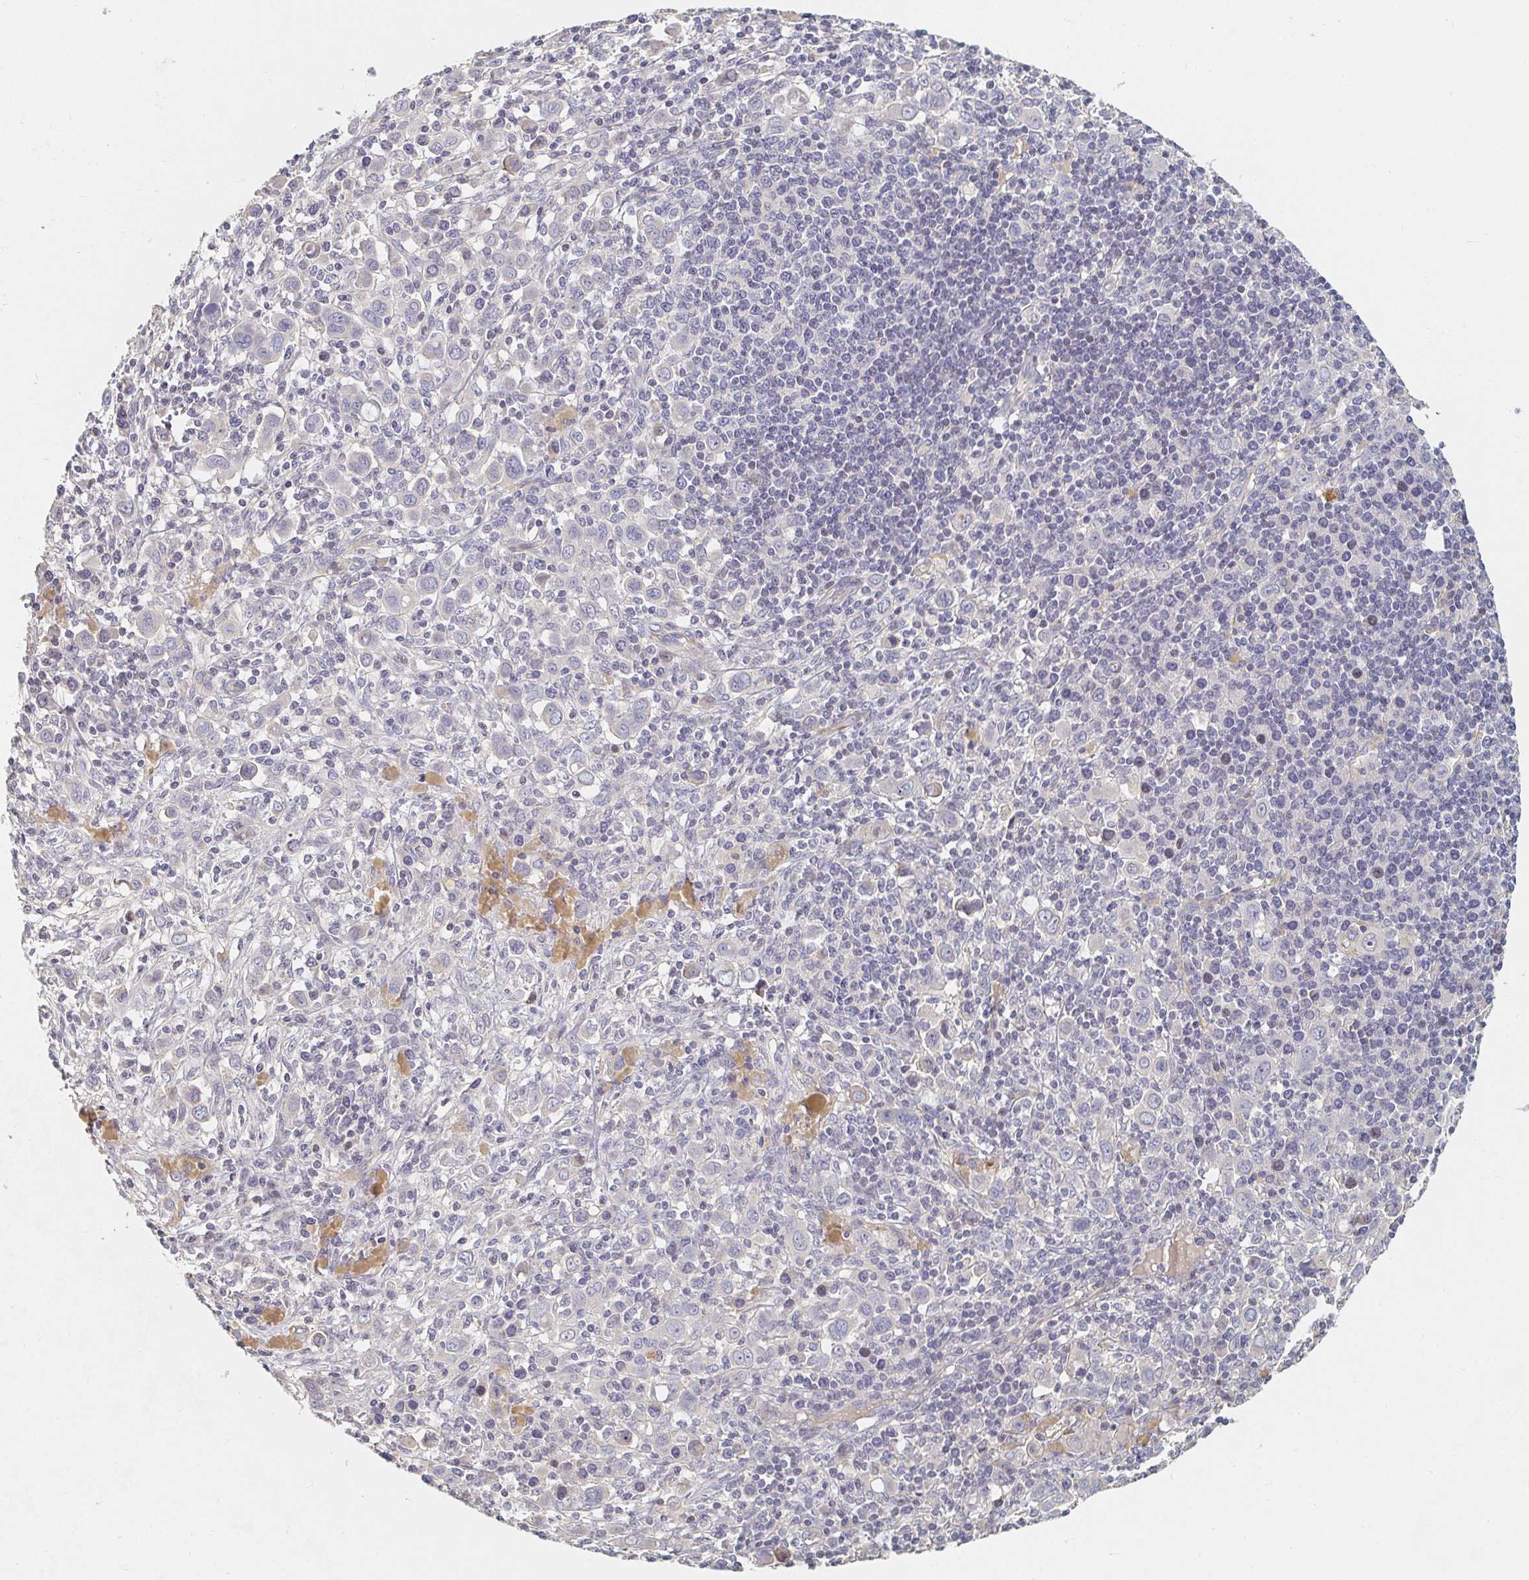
{"staining": {"intensity": "negative", "quantity": "none", "location": "none"}, "tissue": "stomach cancer", "cell_type": "Tumor cells", "image_type": "cancer", "snomed": [{"axis": "morphology", "description": "Adenocarcinoma, NOS"}, {"axis": "topography", "description": "Stomach, upper"}], "caption": "This micrograph is of adenocarcinoma (stomach) stained with IHC to label a protein in brown with the nuclei are counter-stained blue. There is no staining in tumor cells. The staining was performed using DAB to visualize the protein expression in brown, while the nuclei were stained in blue with hematoxylin (Magnification: 20x).", "gene": "NME9", "patient": {"sex": "male", "age": 75}}